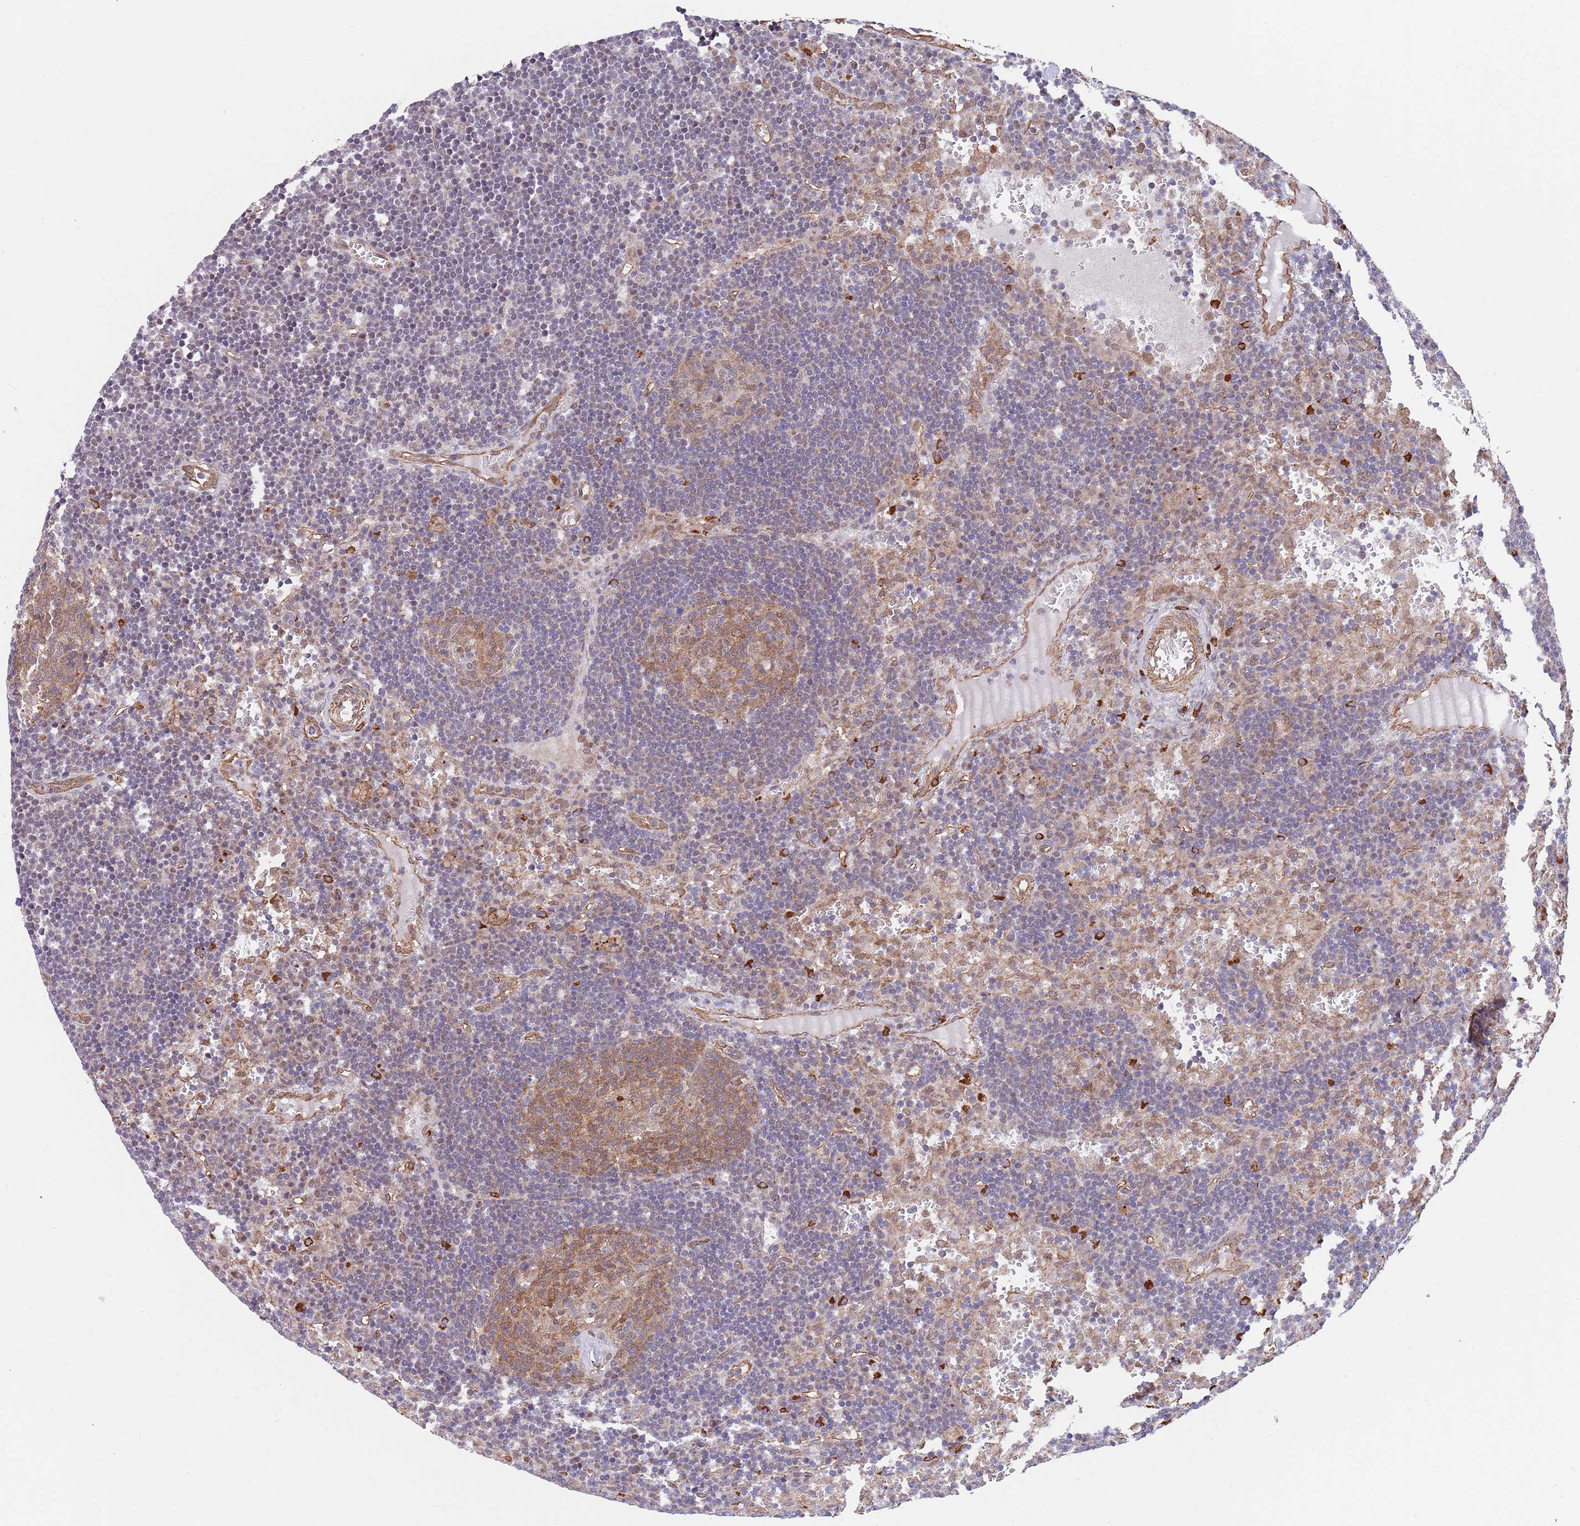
{"staining": {"intensity": "moderate", "quantity": "25%-75%", "location": "cytoplasmic/membranous"}, "tissue": "lymph node", "cell_type": "Germinal center cells", "image_type": "normal", "snomed": [{"axis": "morphology", "description": "Normal tissue, NOS"}, {"axis": "topography", "description": "Lymph node"}], "caption": "Immunohistochemical staining of normal human lymph node displays 25%-75% levels of moderate cytoplasmic/membranous protein positivity in approximately 25%-75% of germinal center cells.", "gene": "BPNT1", "patient": {"sex": "male", "age": 62}}